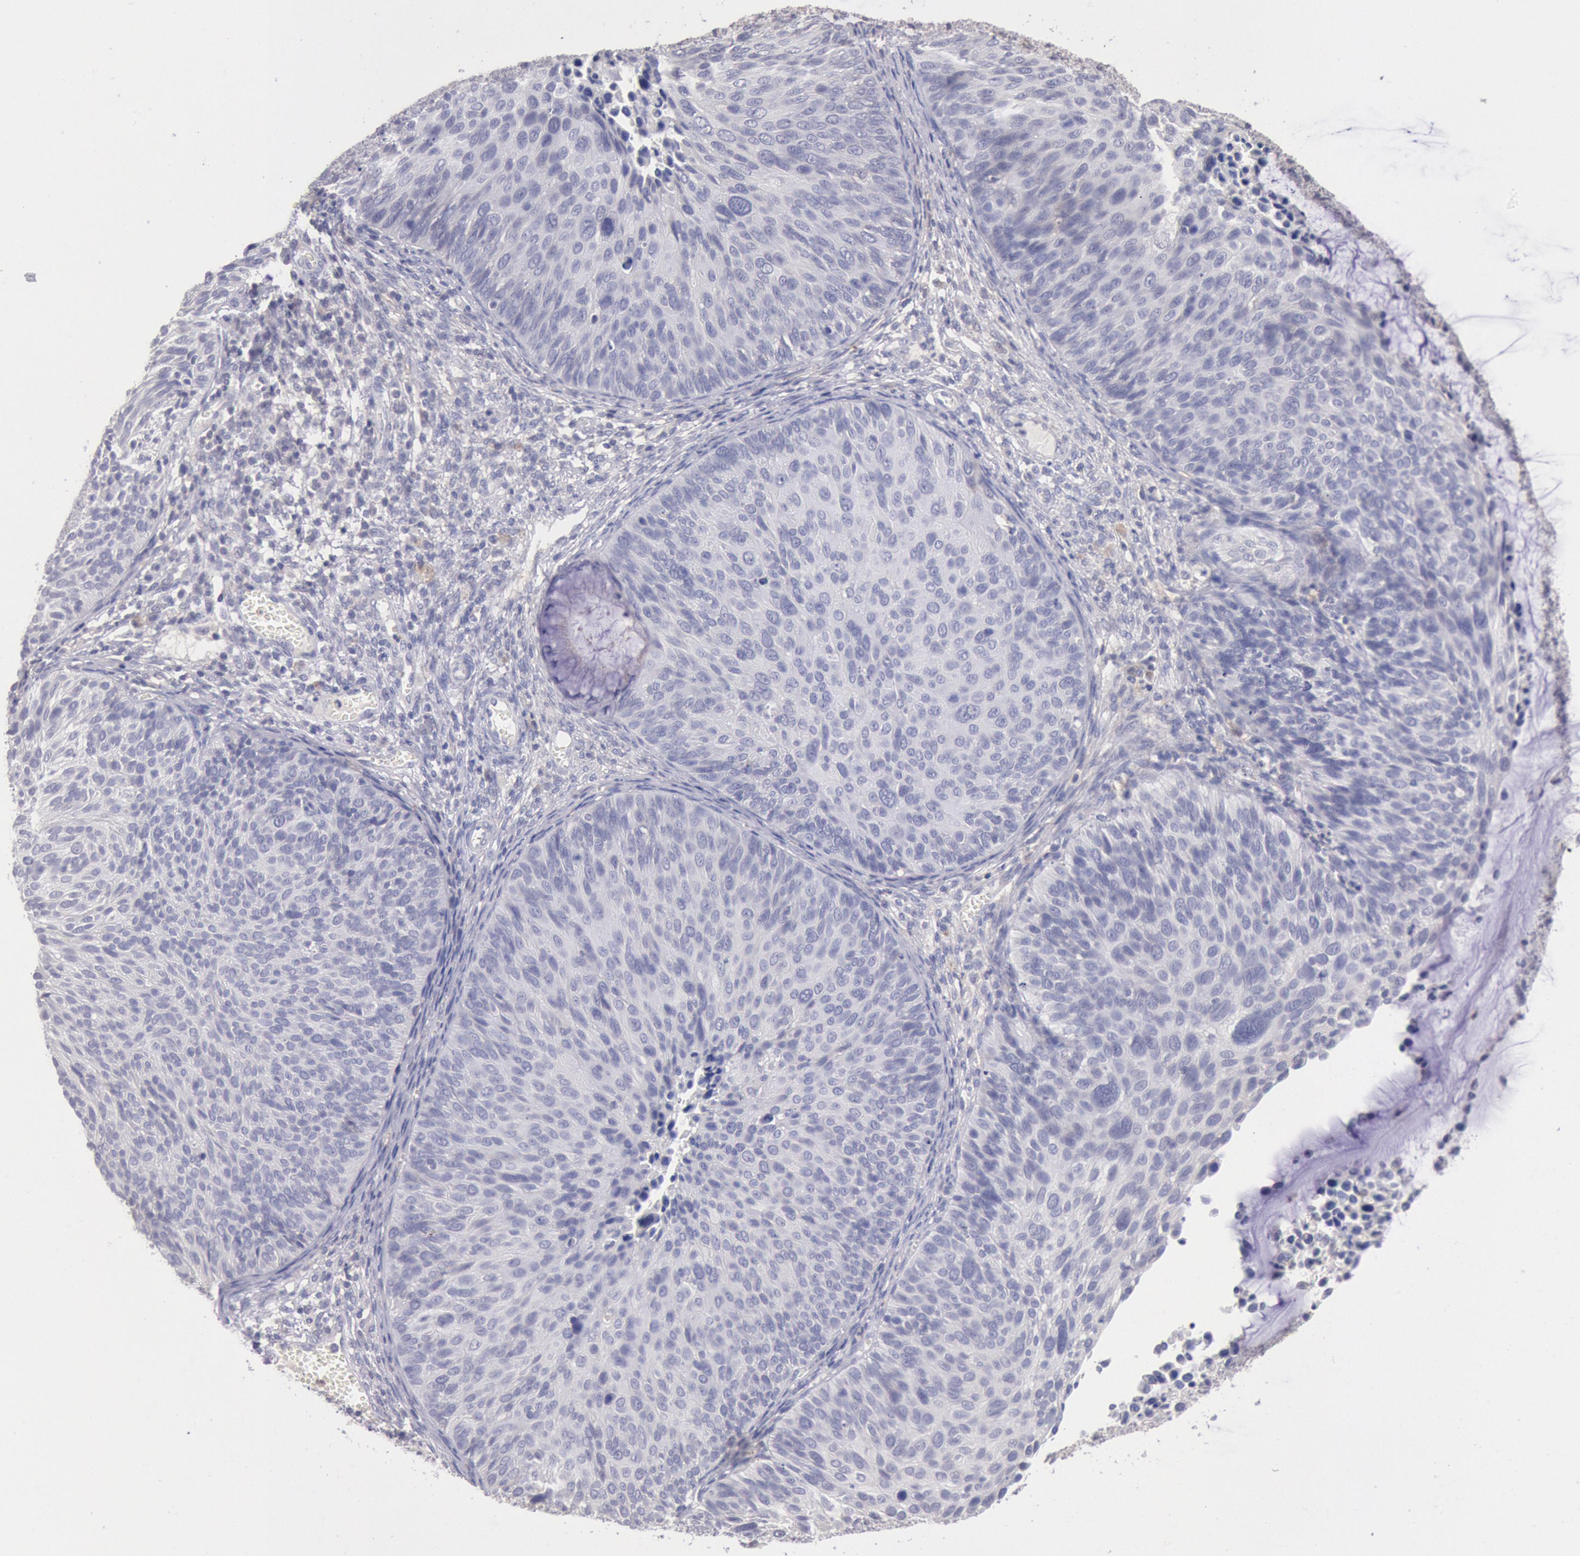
{"staining": {"intensity": "negative", "quantity": "none", "location": "none"}, "tissue": "cervical cancer", "cell_type": "Tumor cells", "image_type": "cancer", "snomed": [{"axis": "morphology", "description": "Squamous cell carcinoma, NOS"}, {"axis": "topography", "description": "Cervix"}], "caption": "Tumor cells are negative for protein expression in human cervical squamous cell carcinoma. Nuclei are stained in blue.", "gene": "GAL3ST1", "patient": {"sex": "female", "age": 36}}